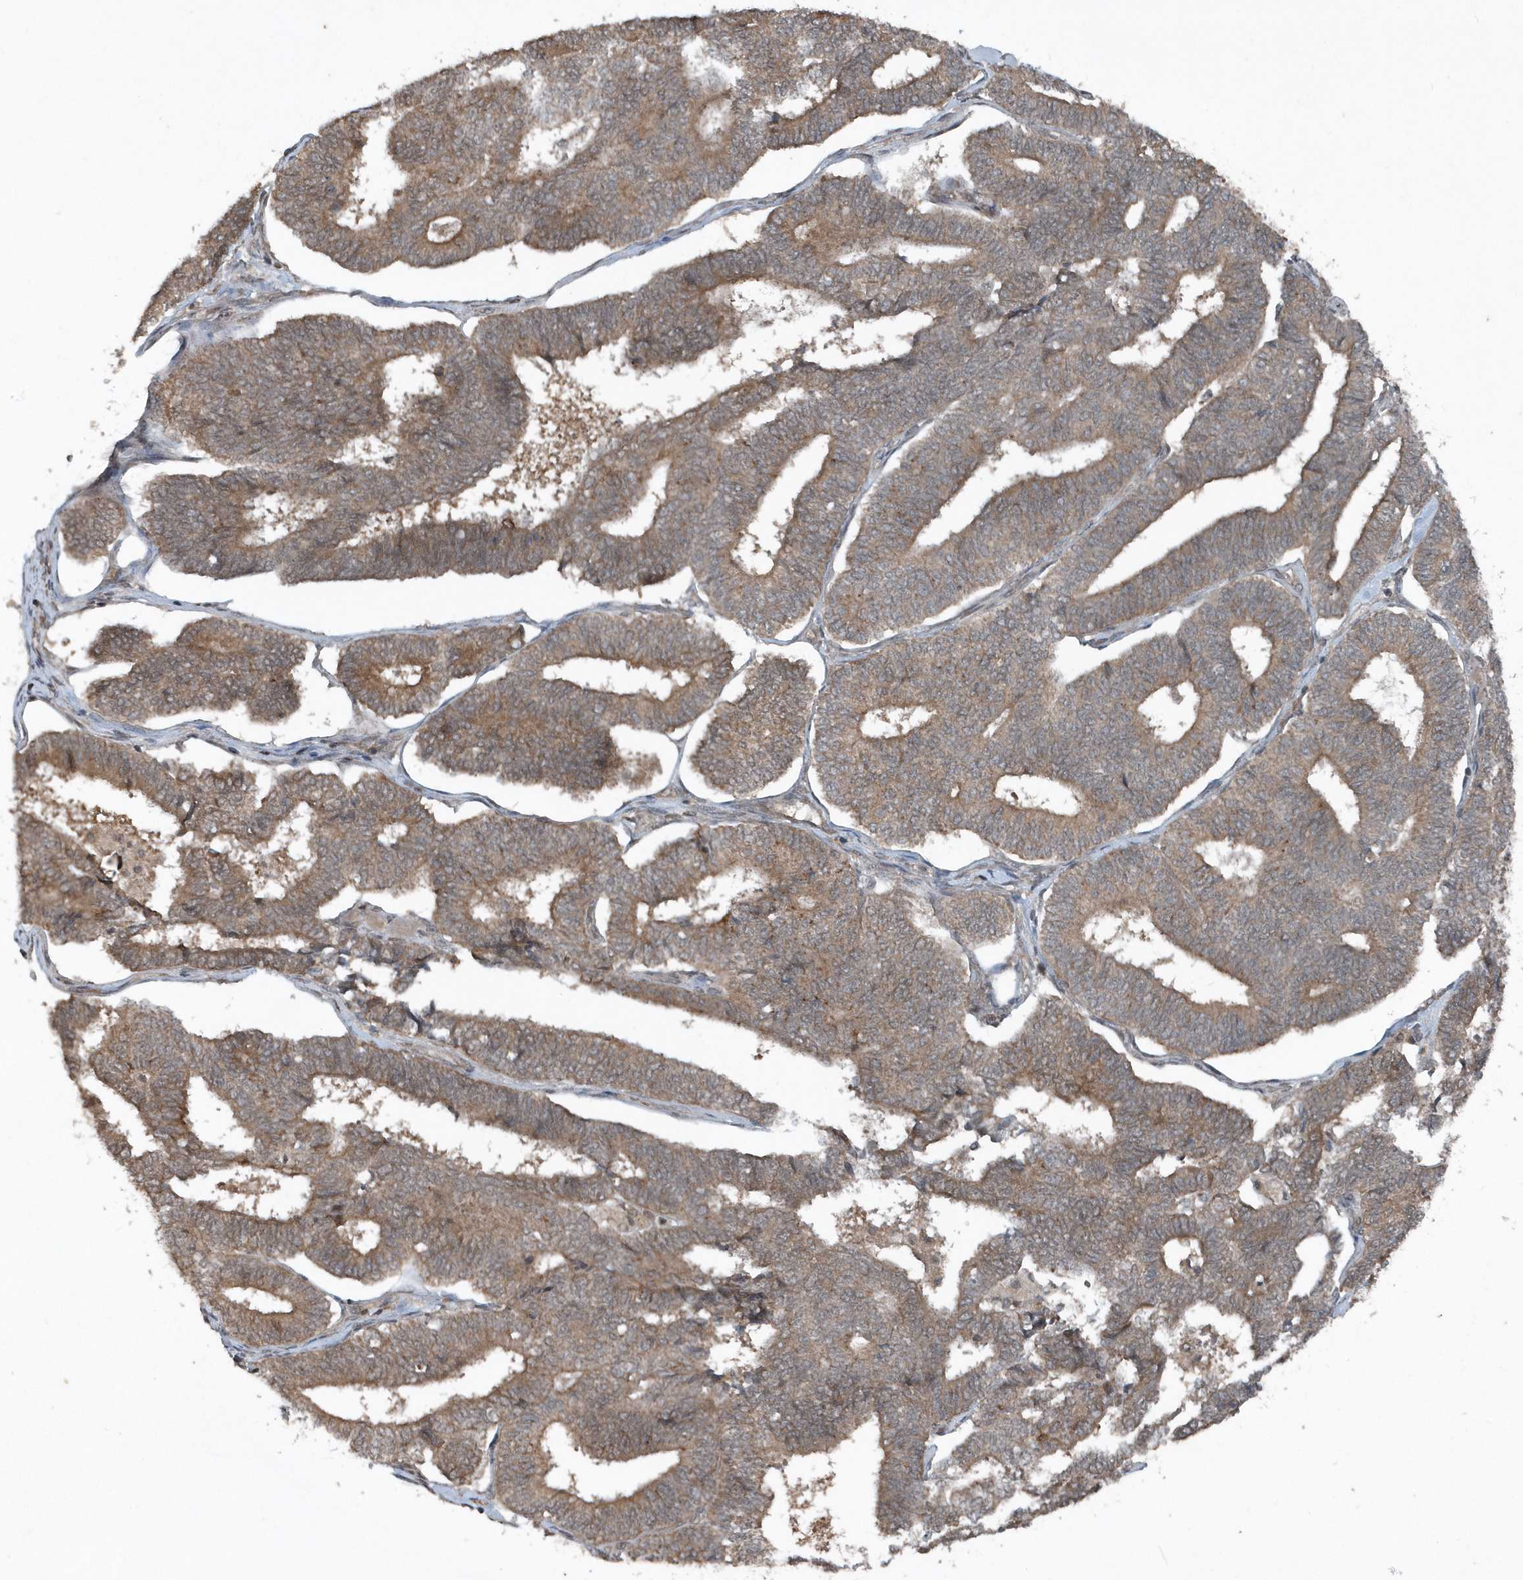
{"staining": {"intensity": "moderate", "quantity": ">75%", "location": "cytoplasmic/membranous"}, "tissue": "endometrial cancer", "cell_type": "Tumor cells", "image_type": "cancer", "snomed": [{"axis": "morphology", "description": "Adenocarcinoma, NOS"}, {"axis": "topography", "description": "Endometrium"}], "caption": "This is a micrograph of immunohistochemistry staining of endometrial adenocarcinoma, which shows moderate positivity in the cytoplasmic/membranous of tumor cells.", "gene": "EIF2B1", "patient": {"sex": "female", "age": 70}}